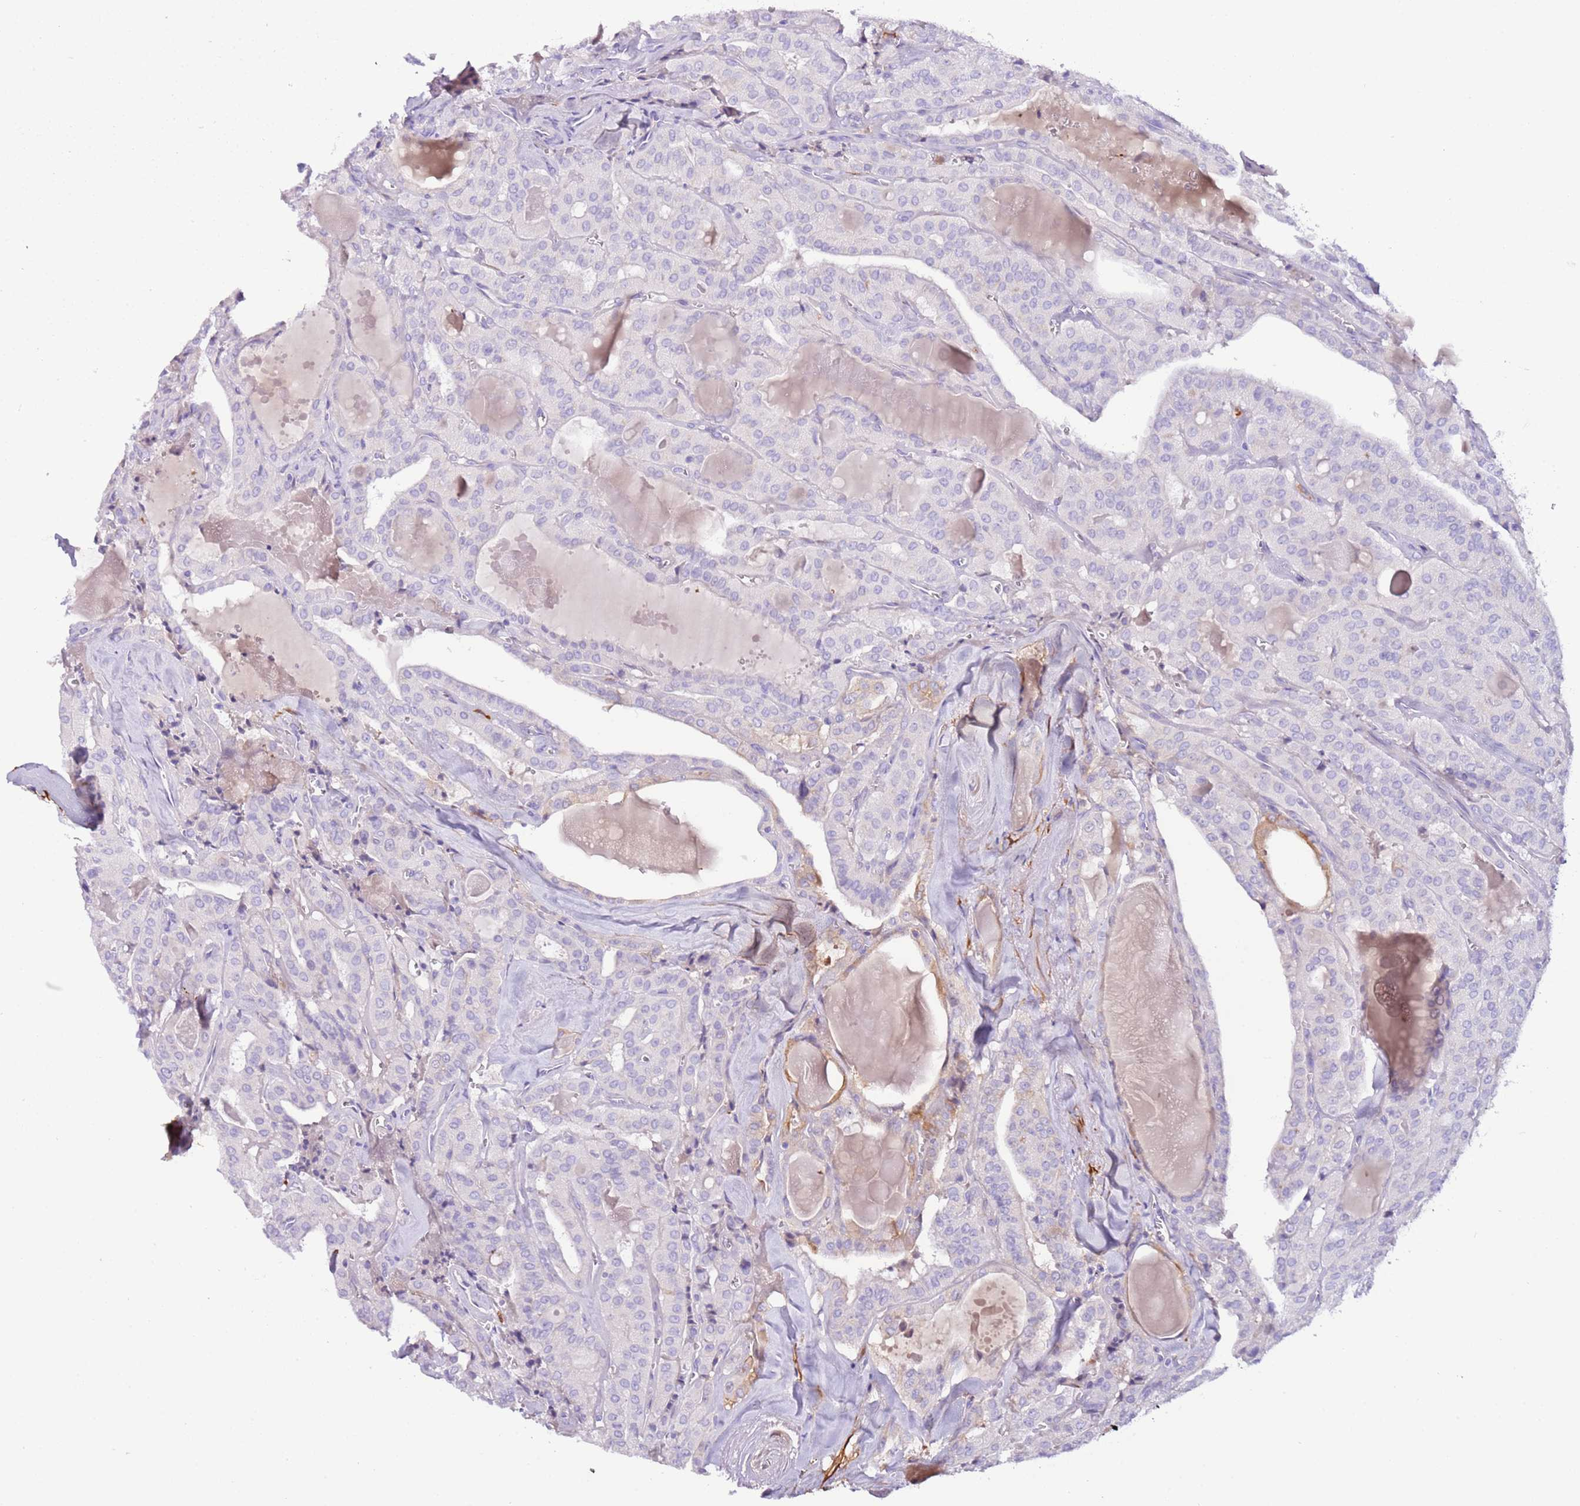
{"staining": {"intensity": "negative", "quantity": "none", "location": "none"}, "tissue": "thyroid cancer", "cell_type": "Tumor cells", "image_type": "cancer", "snomed": [{"axis": "morphology", "description": "Papillary adenocarcinoma, NOS"}, {"axis": "topography", "description": "Thyroid gland"}], "caption": "Protein analysis of papillary adenocarcinoma (thyroid) demonstrates no significant positivity in tumor cells.", "gene": "FAM174C", "patient": {"sex": "male", "age": 52}}